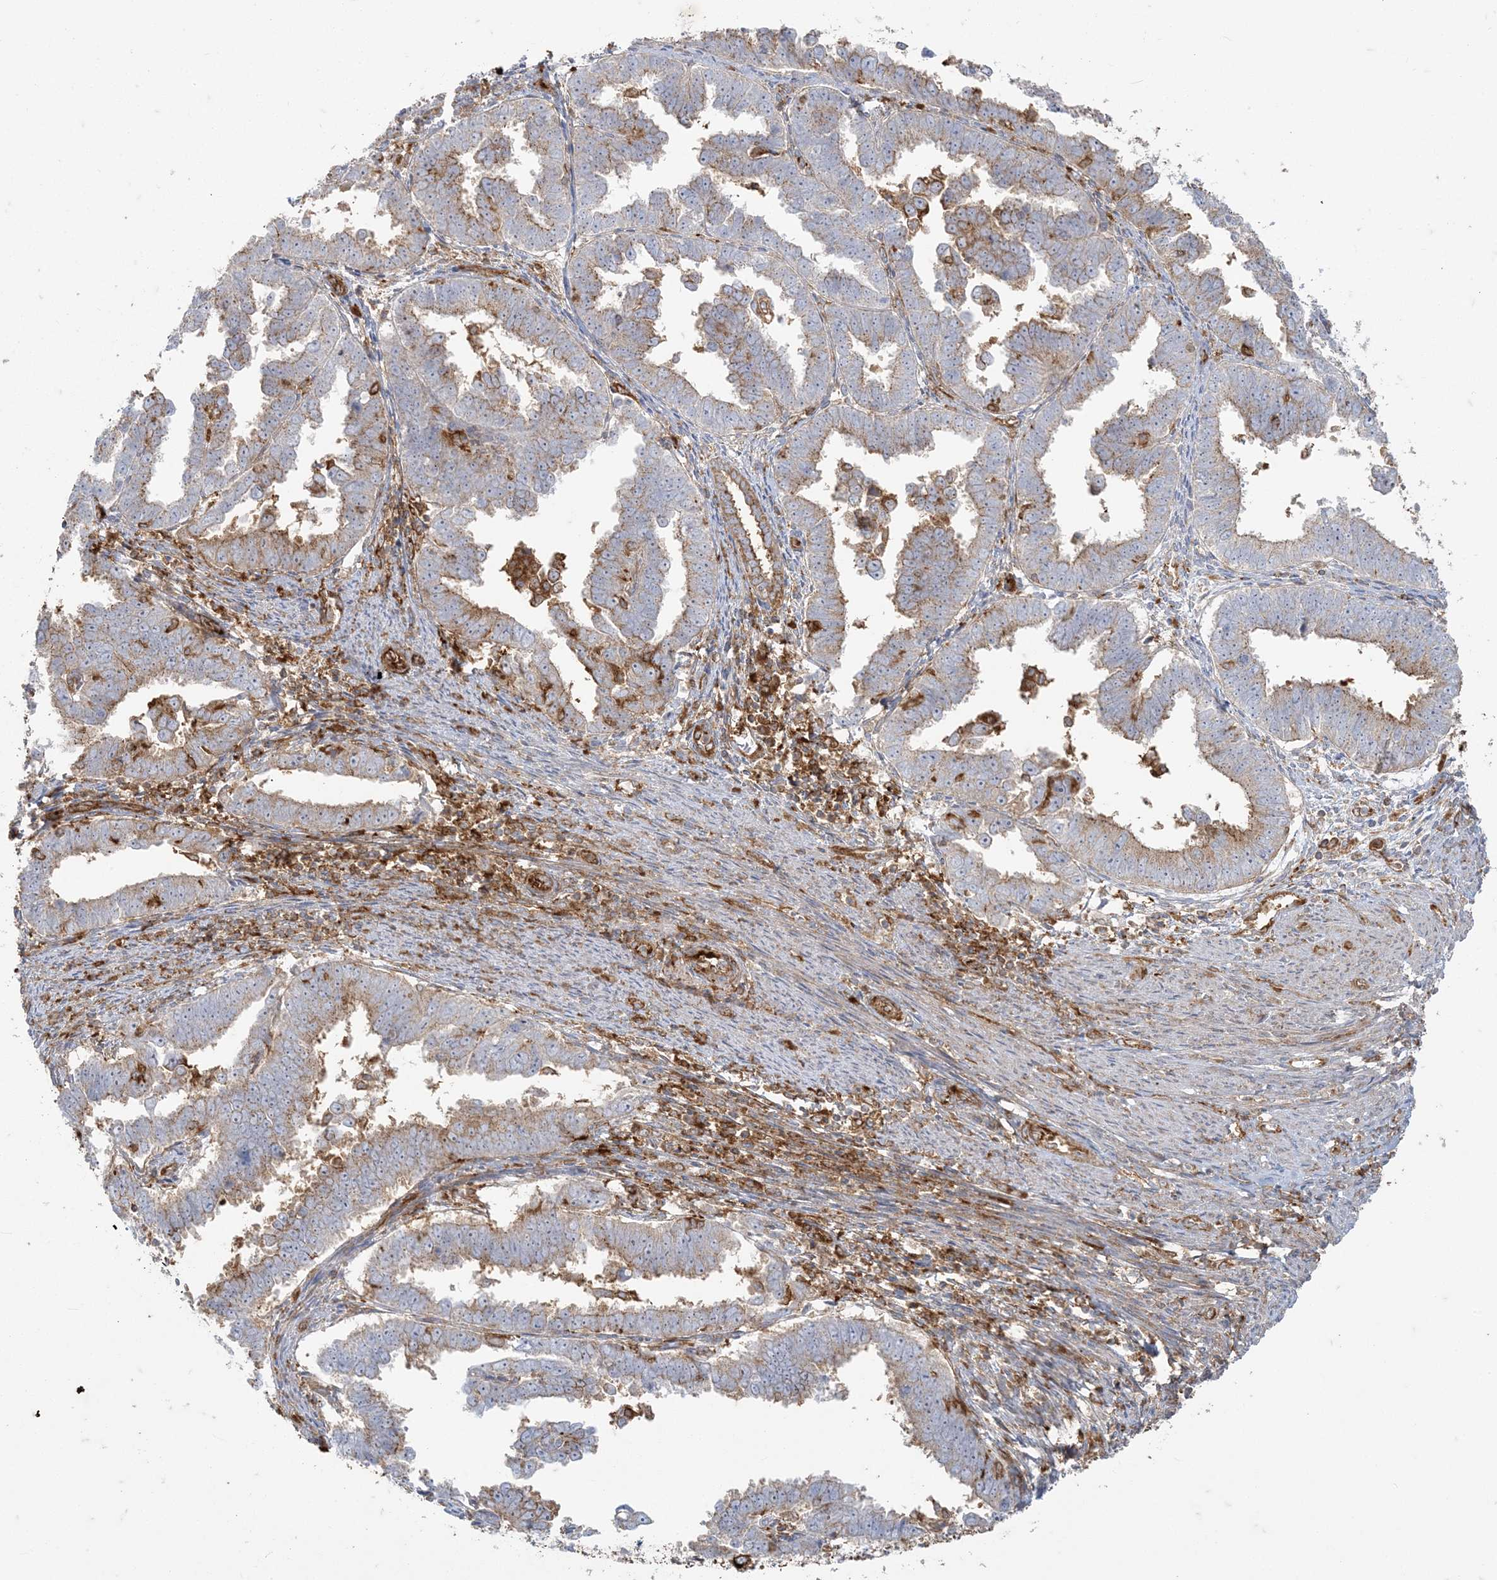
{"staining": {"intensity": "moderate", "quantity": "<25%", "location": "cytoplasmic/membranous"}, "tissue": "endometrial cancer", "cell_type": "Tumor cells", "image_type": "cancer", "snomed": [{"axis": "morphology", "description": "Adenocarcinoma, NOS"}, {"axis": "topography", "description": "Endometrium"}], "caption": "DAB (3,3'-diaminobenzidine) immunohistochemical staining of human endometrial adenocarcinoma reveals moderate cytoplasmic/membranous protein staining in approximately <25% of tumor cells.", "gene": "DERL3", "patient": {"sex": "female", "age": 75}}